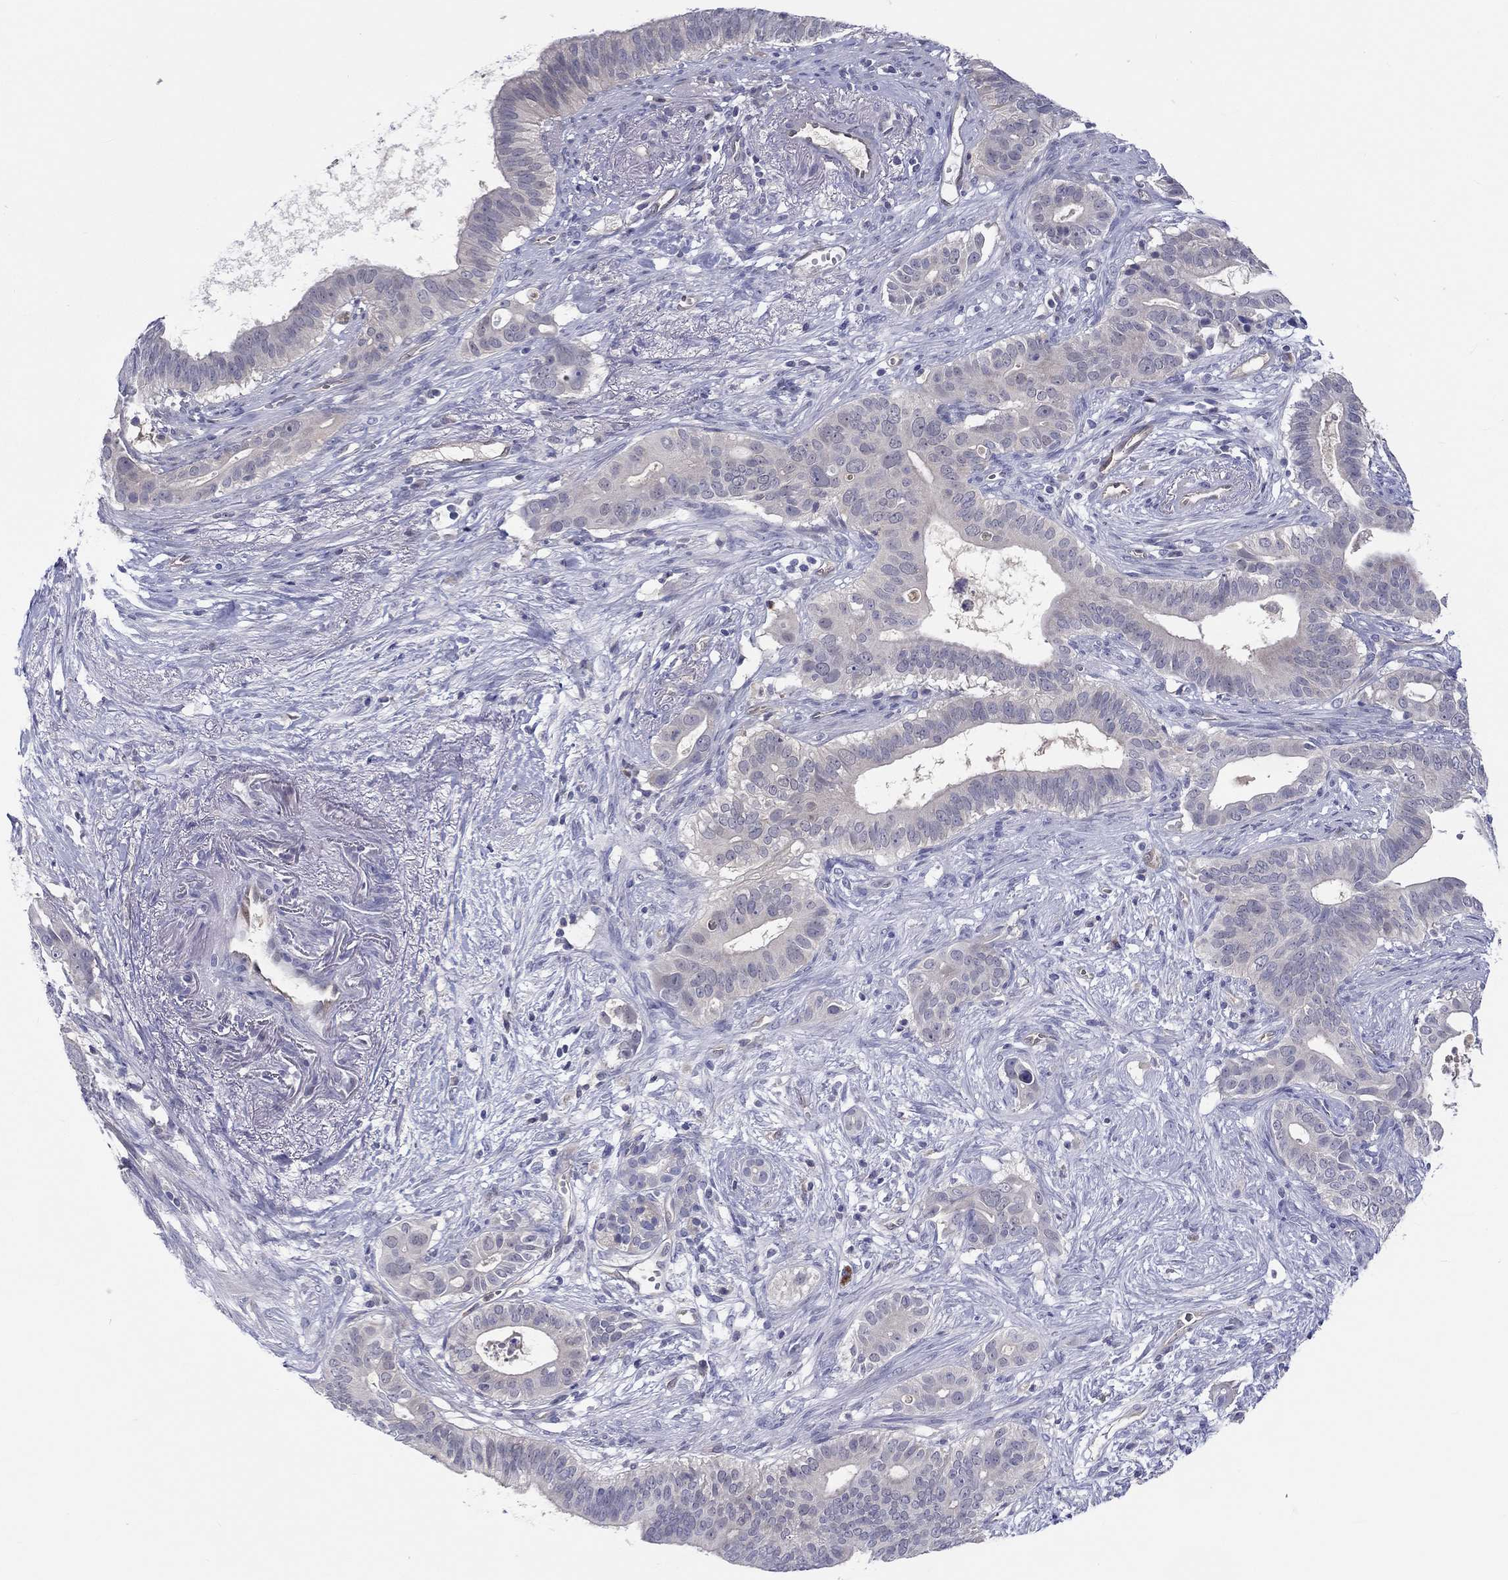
{"staining": {"intensity": "negative", "quantity": "none", "location": "none"}, "tissue": "pancreatic cancer", "cell_type": "Tumor cells", "image_type": "cancer", "snomed": [{"axis": "morphology", "description": "Adenocarcinoma, NOS"}, {"axis": "topography", "description": "Pancreas"}], "caption": "IHC histopathology image of pancreatic cancer (adenocarcinoma) stained for a protein (brown), which shows no expression in tumor cells.", "gene": "ABCG4", "patient": {"sex": "male", "age": 61}}